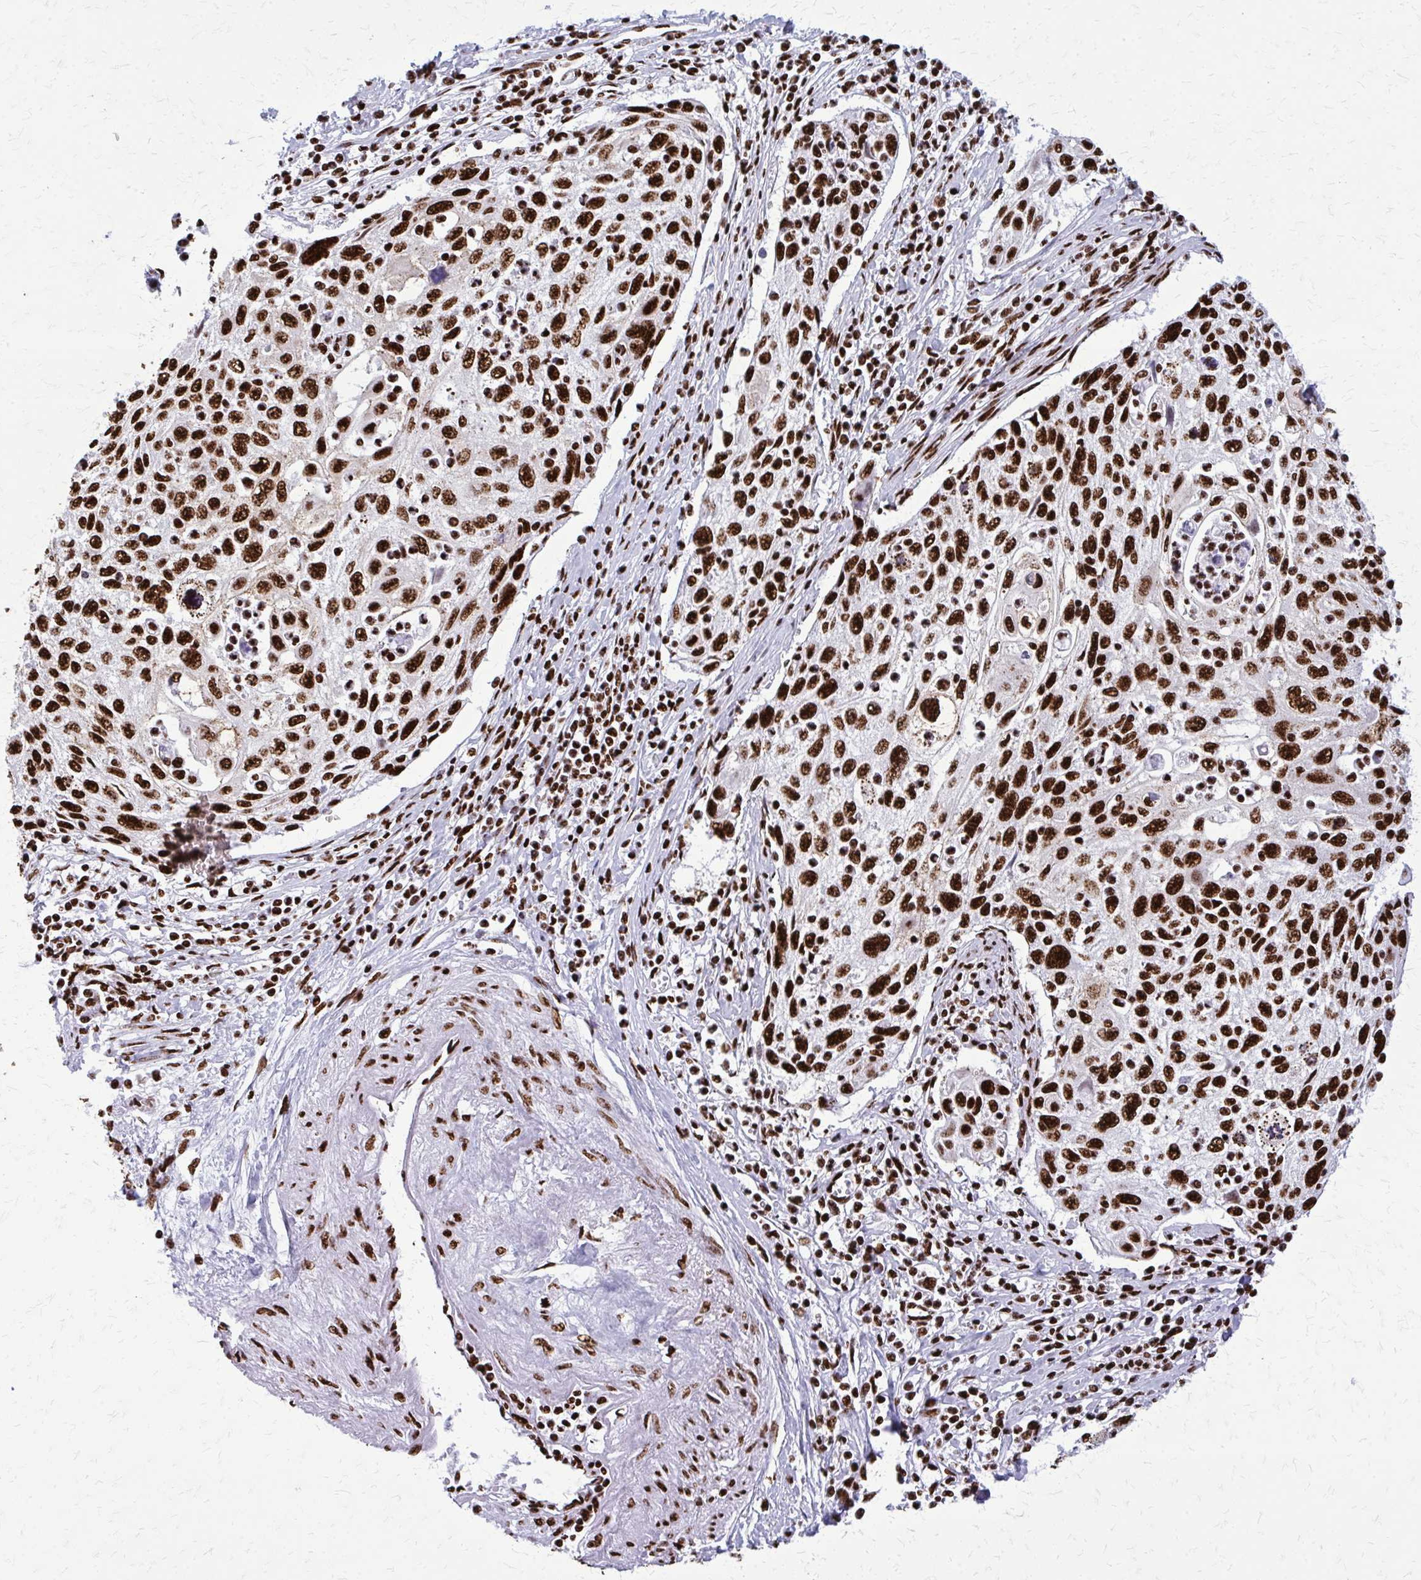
{"staining": {"intensity": "strong", "quantity": ">75%", "location": "nuclear"}, "tissue": "cervical cancer", "cell_type": "Tumor cells", "image_type": "cancer", "snomed": [{"axis": "morphology", "description": "Squamous cell carcinoma, NOS"}, {"axis": "topography", "description": "Cervix"}], "caption": "Immunohistochemistry histopathology image of neoplastic tissue: human squamous cell carcinoma (cervical) stained using IHC exhibits high levels of strong protein expression localized specifically in the nuclear of tumor cells, appearing as a nuclear brown color.", "gene": "SFPQ", "patient": {"sex": "female", "age": 70}}